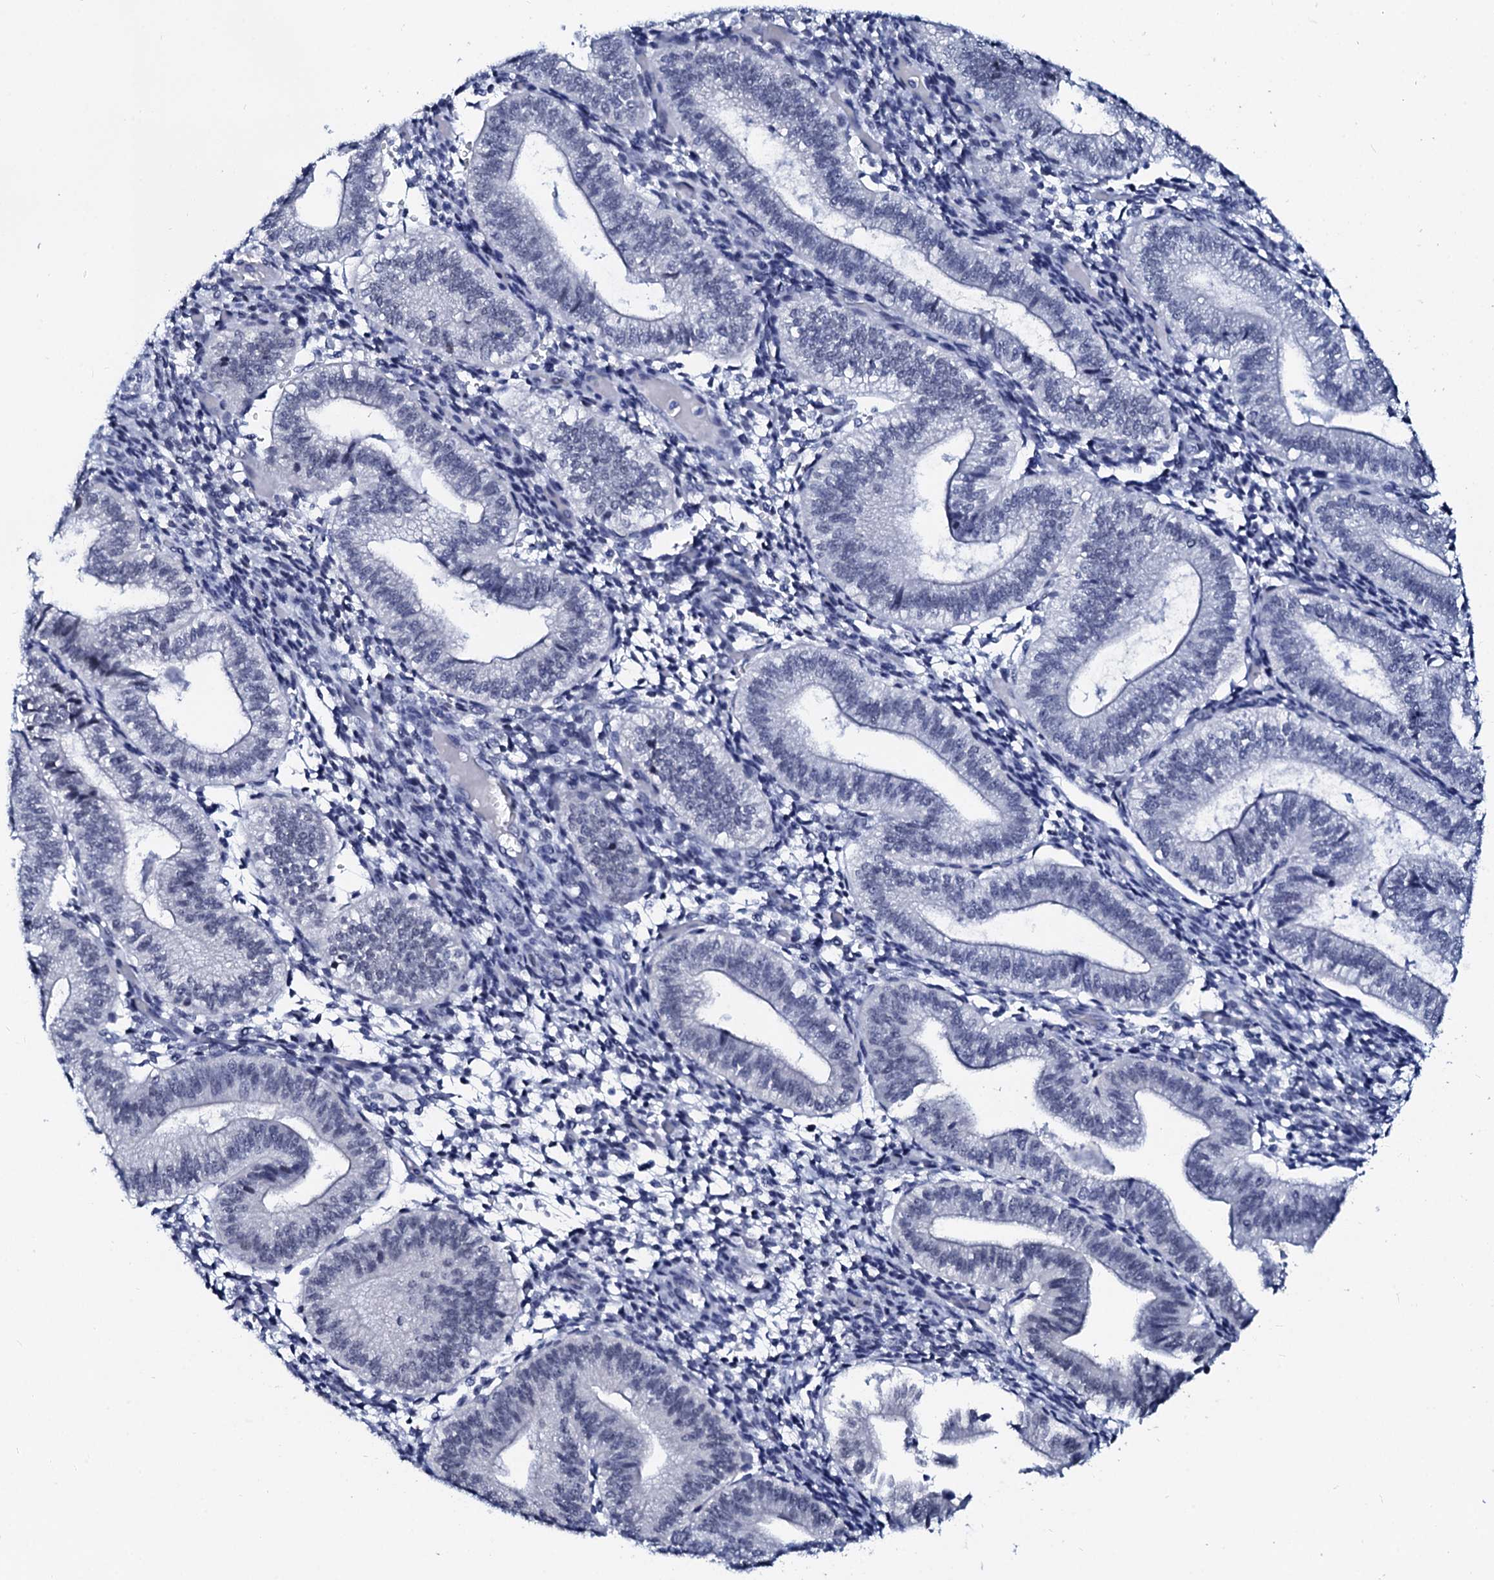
{"staining": {"intensity": "negative", "quantity": "none", "location": "none"}, "tissue": "endometrium", "cell_type": "Cells in endometrial stroma", "image_type": "normal", "snomed": [{"axis": "morphology", "description": "Normal tissue, NOS"}, {"axis": "topography", "description": "Endometrium"}], "caption": "The image exhibits no significant expression in cells in endometrial stroma of endometrium.", "gene": "SPATA19", "patient": {"sex": "female", "age": 34}}